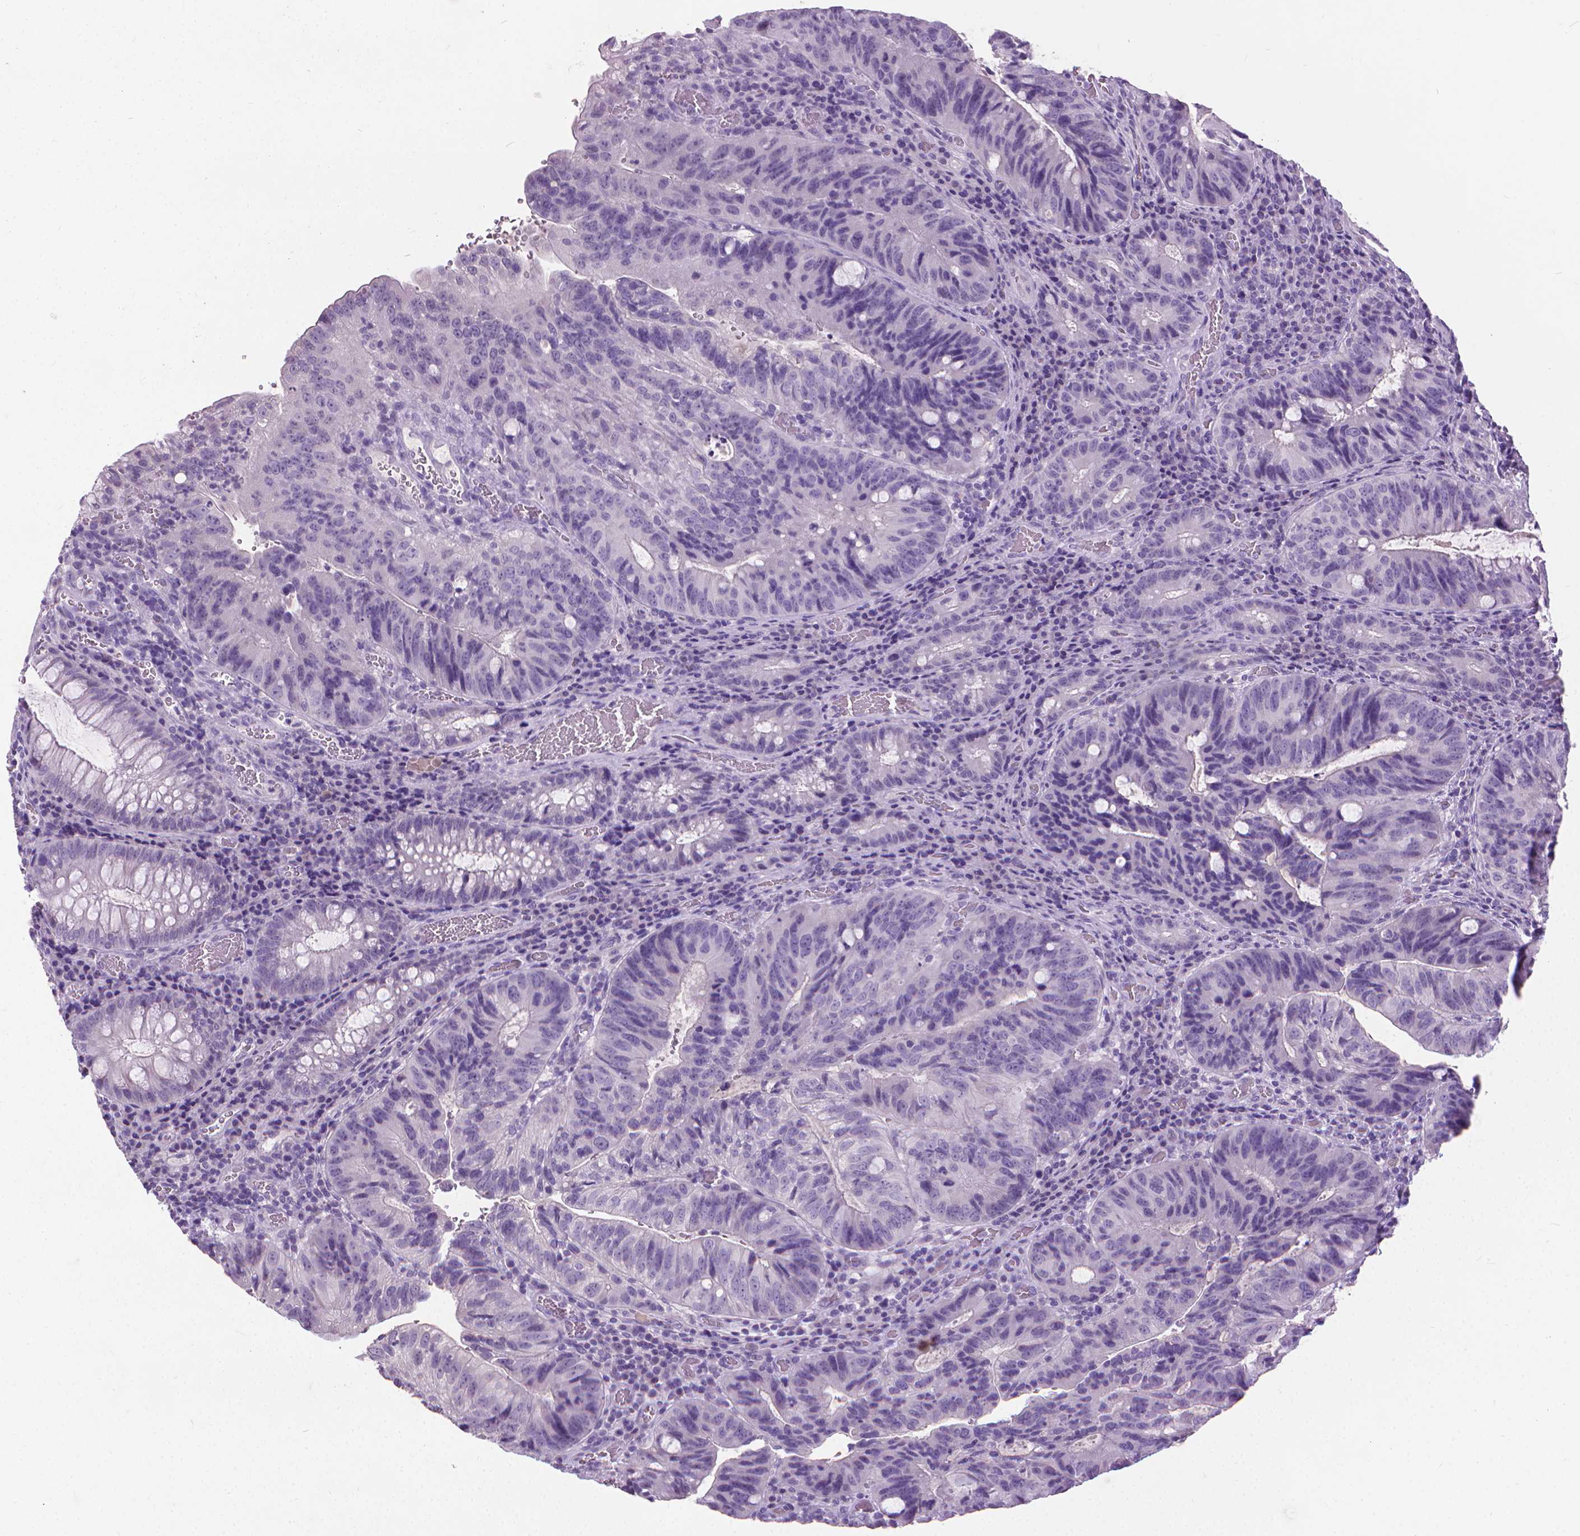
{"staining": {"intensity": "negative", "quantity": "none", "location": "none"}, "tissue": "colorectal cancer", "cell_type": "Tumor cells", "image_type": "cancer", "snomed": [{"axis": "morphology", "description": "Adenocarcinoma, NOS"}, {"axis": "topography", "description": "Colon"}], "caption": "Tumor cells show no significant protein staining in colorectal adenocarcinoma.", "gene": "KRT5", "patient": {"sex": "male", "age": 67}}